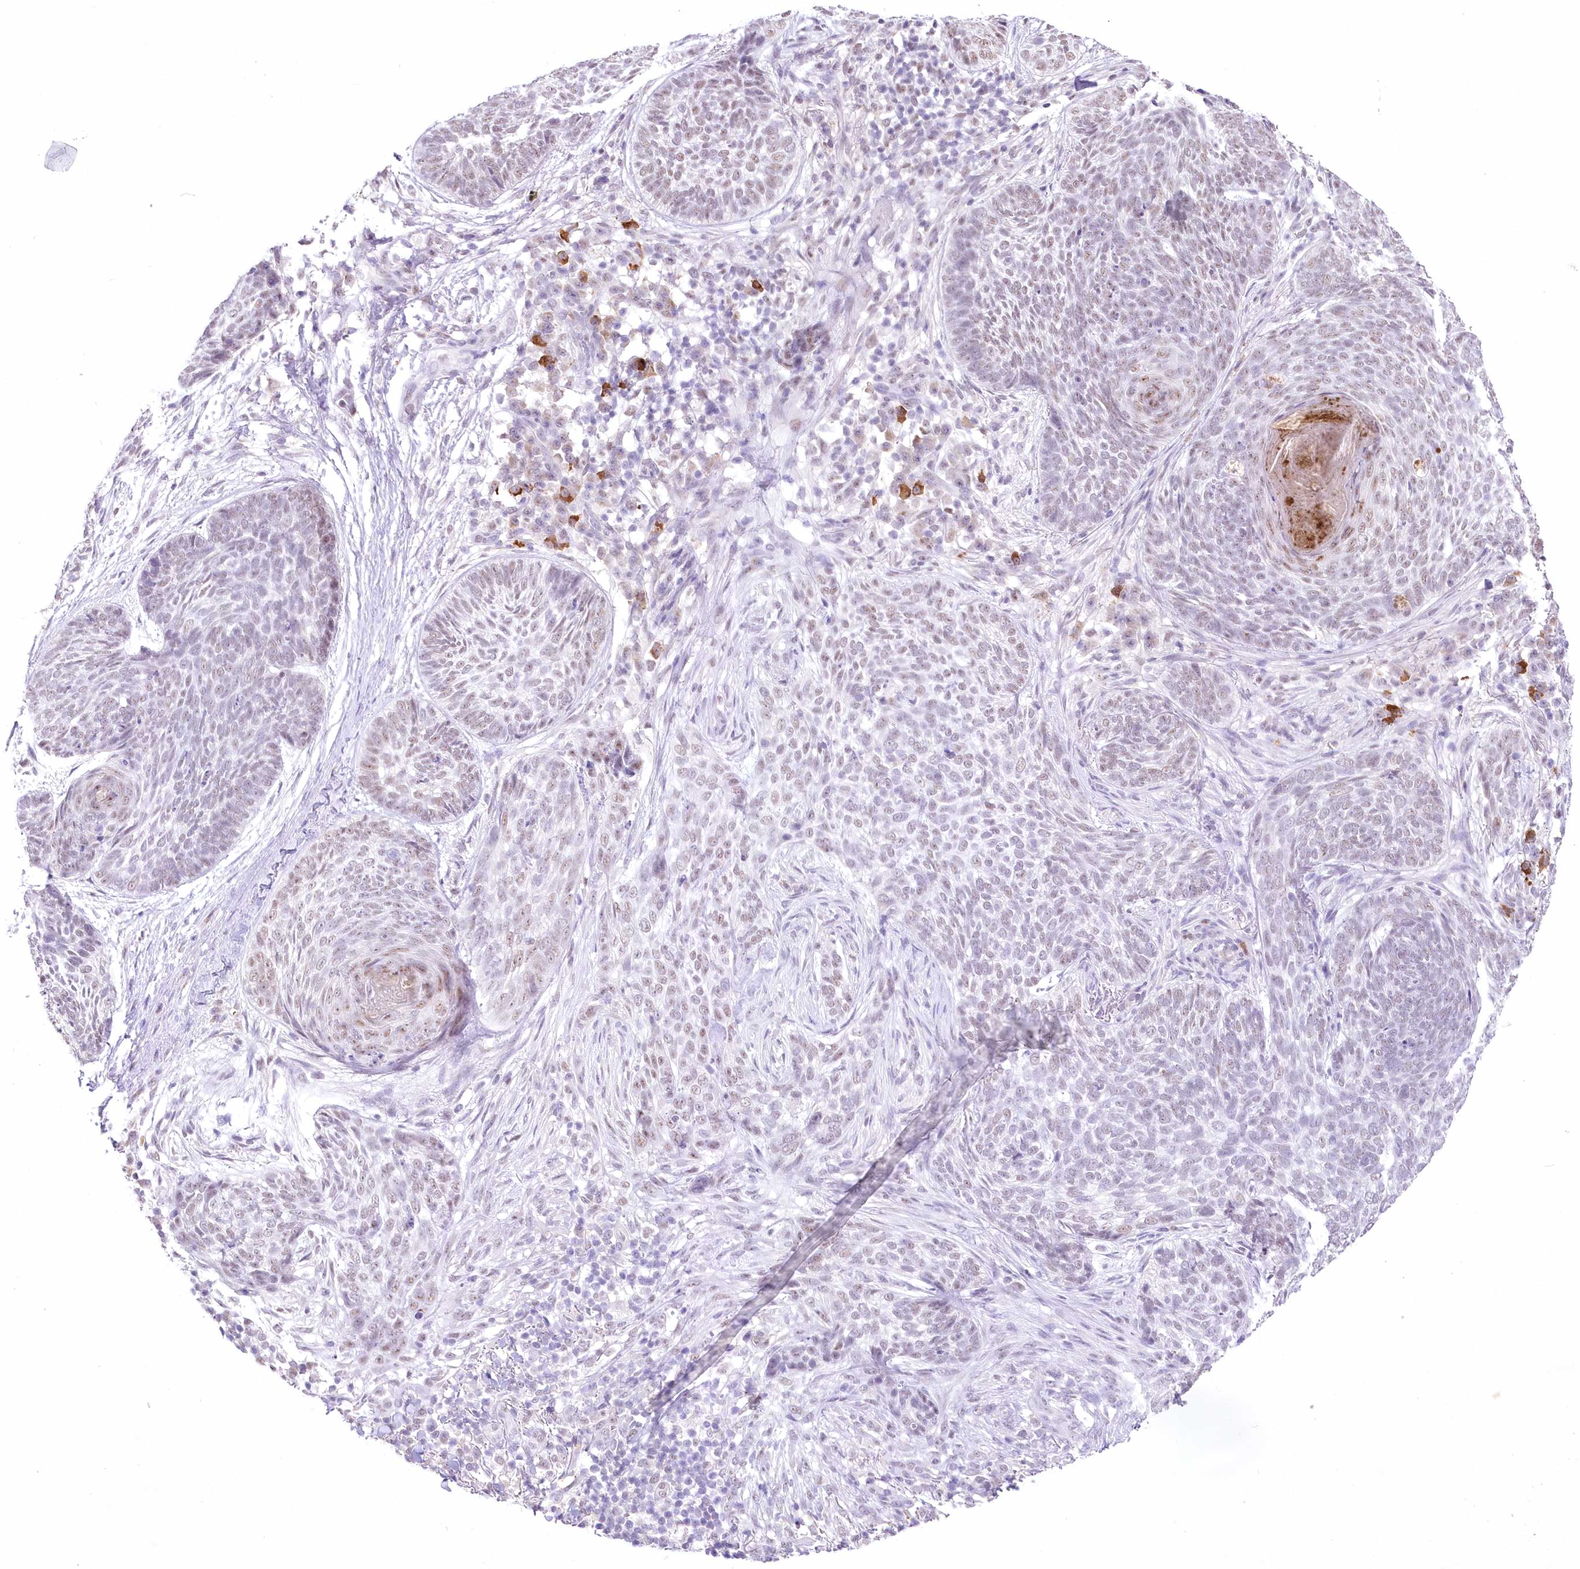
{"staining": {"intensity": "weak", "quantity": "<25%", "location": "nuclear"}, "tissue": "skin cancer", "cell_type": "Tumor cells", "image_type": "cancer", "snomed": [{"axis": "morphology", "description": "Basal cell carcinoma"}, {"axis": "topography", "description": "Skin"}], "caption": "Skin cancer (basal cell carcinoma) stained for a protein using IHC exhibits no staining tumor cells.", "gene": "RBM27", "patient": {"sex": "female", "age": 64}}